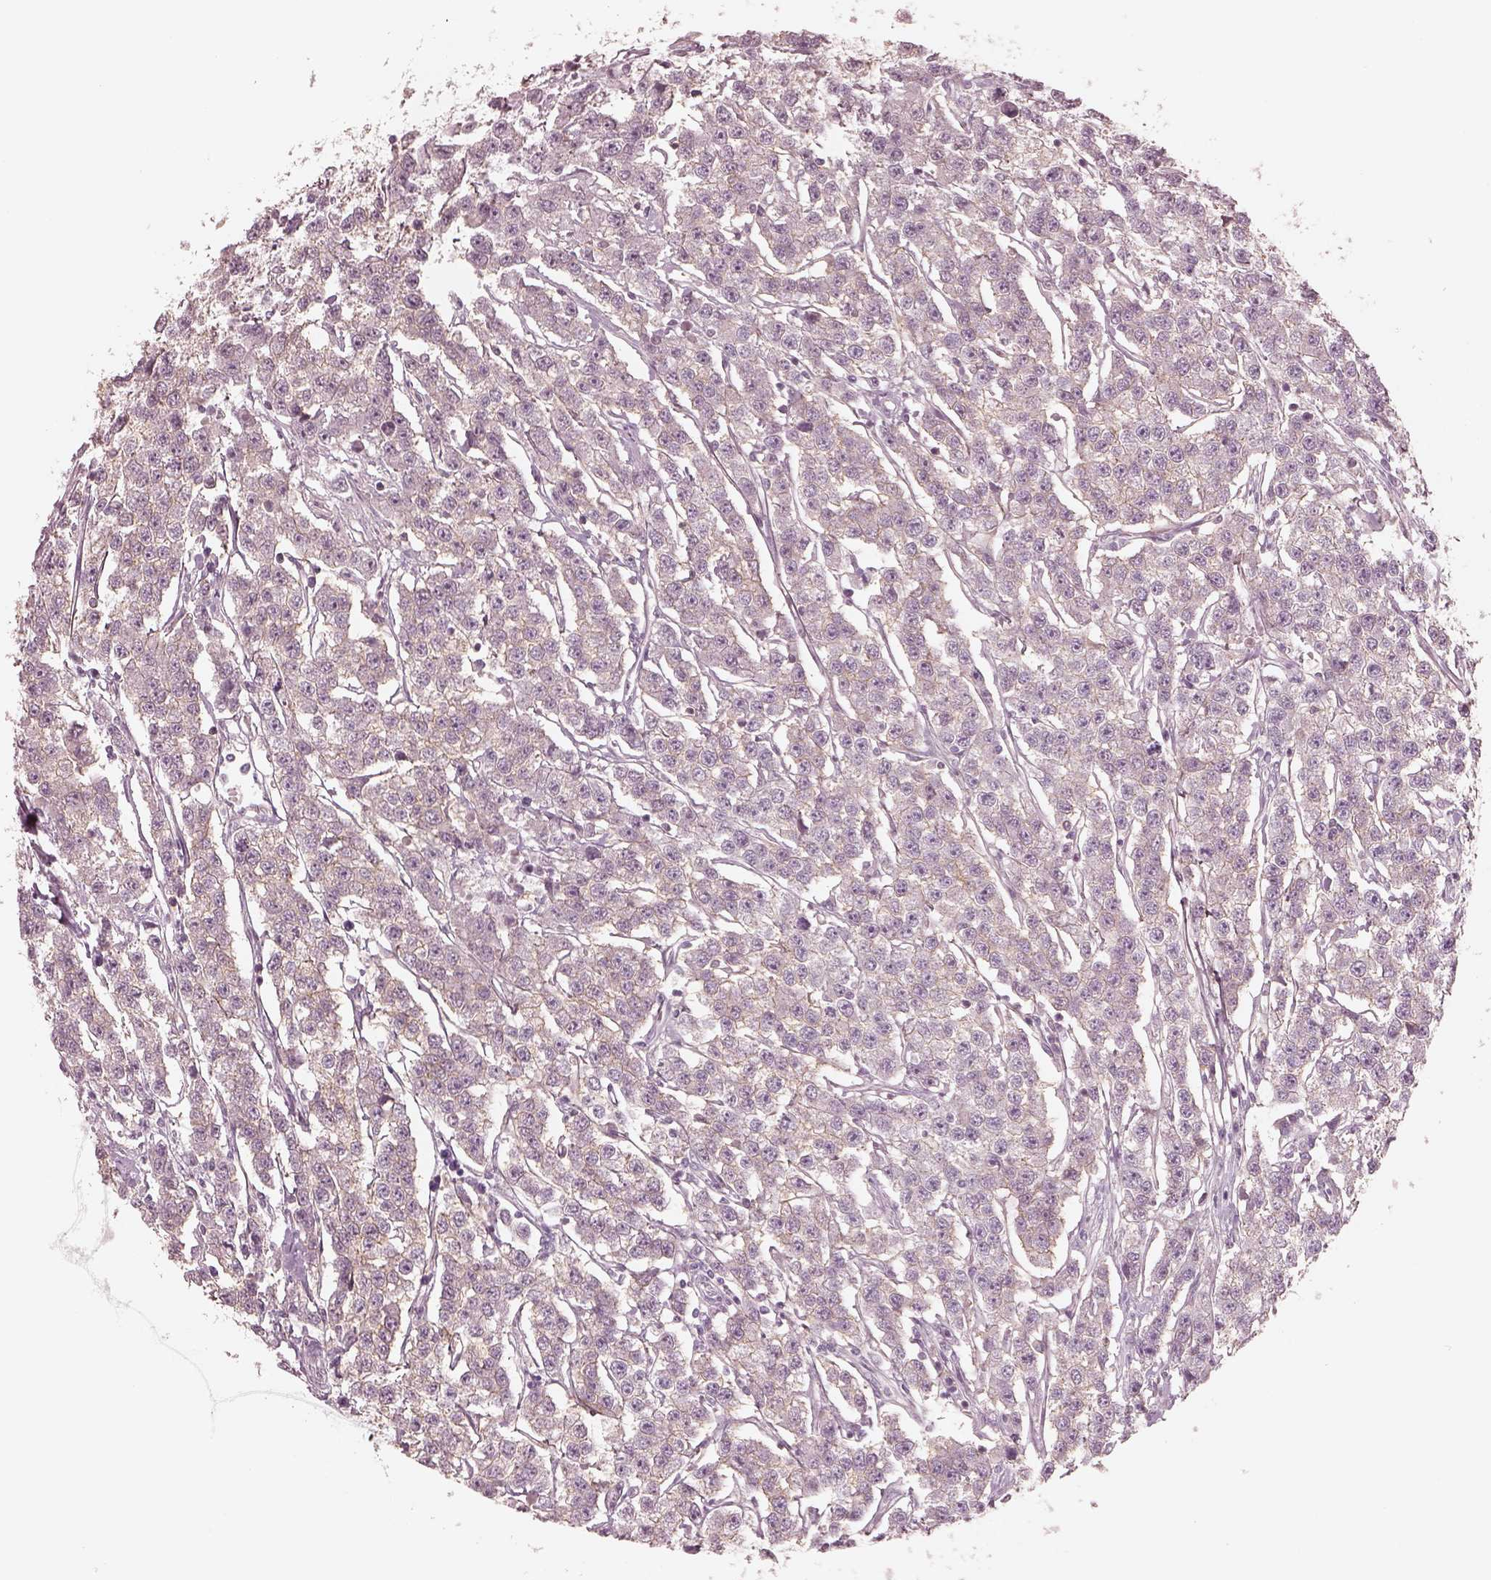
{"staining": {"intensity": "negative", "quantity": "none", "location": "none"}, "tissue": "testis cancer", "cell_type": "Tumor cells", "image_type": "cancer", "snomed": [{"axis": "morphology", "description": "Seminoma, NOS"}, {"axis": "topography", "description": "Testis"}], "caption": "Protein analysis of testis cancer reveals no significant expression in tumor cells.", "gene": "GPRIN1", "patient": {"sex": "male", "age": 59}}